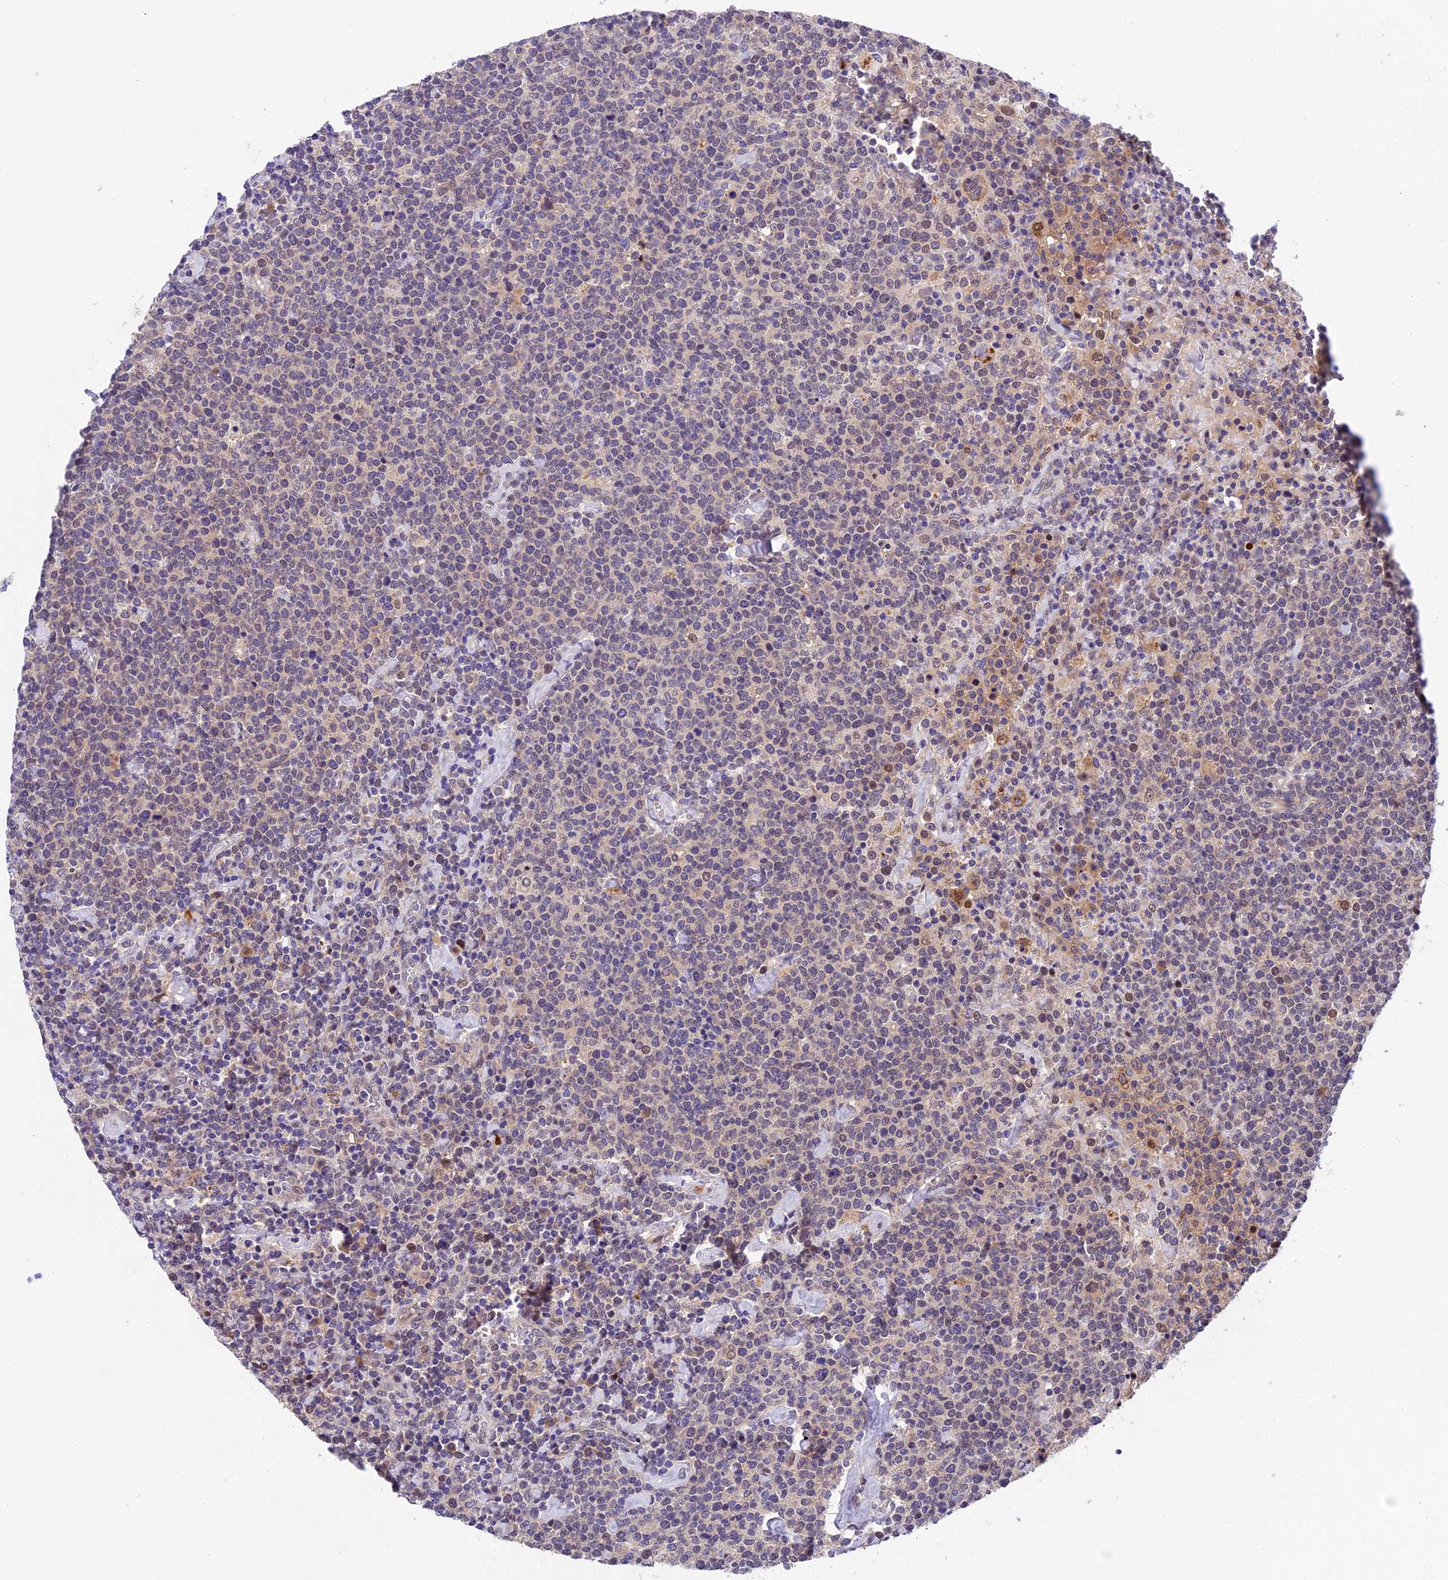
{"staining": {"intensity": "negative", "quantity": "none", "location": "none"}, "tissue": "lymphoma", "cell_type": "Tumor cells", "image_type": "cancer", "snomed": [{"axis": "morphology", "description": "Malignant lymphoma, non-Hodgkin's type, High grade"}, {"axis": "topography", "description": "Lymph node"}], "caption": "The photomicrograph demonstrates no significant expression in tumor cells of malignant lymphoma, non-Hodgkin's type (high-grade).", "gene": "CCSER1", "patient": {"sex": "male", "age": 61}}